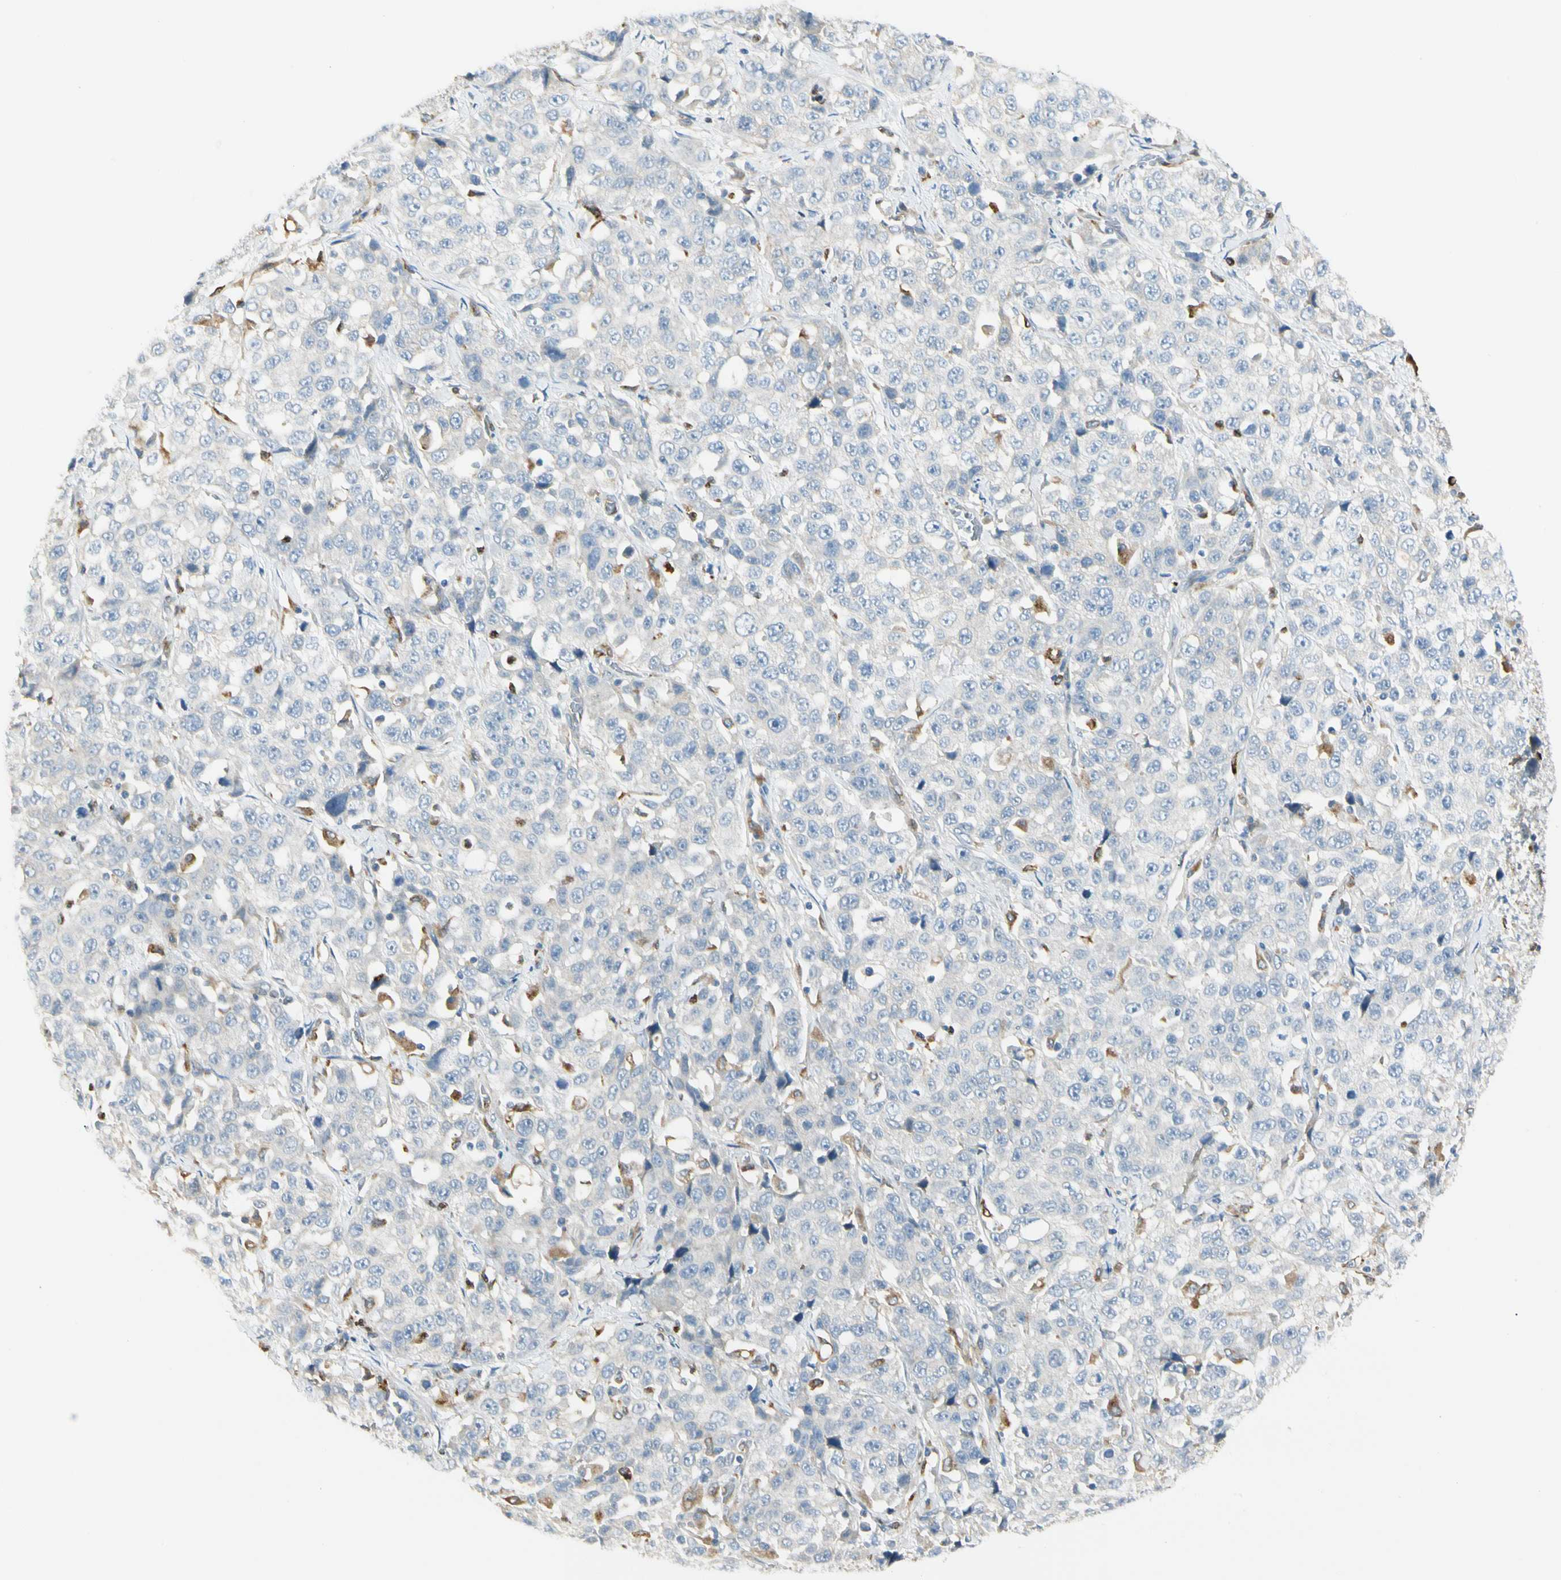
{"staining": {"intensity": "negative", "quantity": "none", "location": "none"}, "tissue": "stomach cancer", "cell_type": "Tumor cells", "image_type": "cancer", "snomed": [{"axis": "morphology", "description": "Normal tissue, NOS"}, {"axis": "morphology", "description": "Adenocarcinoma, NOS"}, {"axis": "topography", "description": "Stomach"}], "caption": "Human adenocarcinoma (stomach) stained for a protein using immunohistochemistry demonstrates no expression in tumor cells.", "gene": "LPCAT2", "patient": {"sex": "male", "age": 48}}